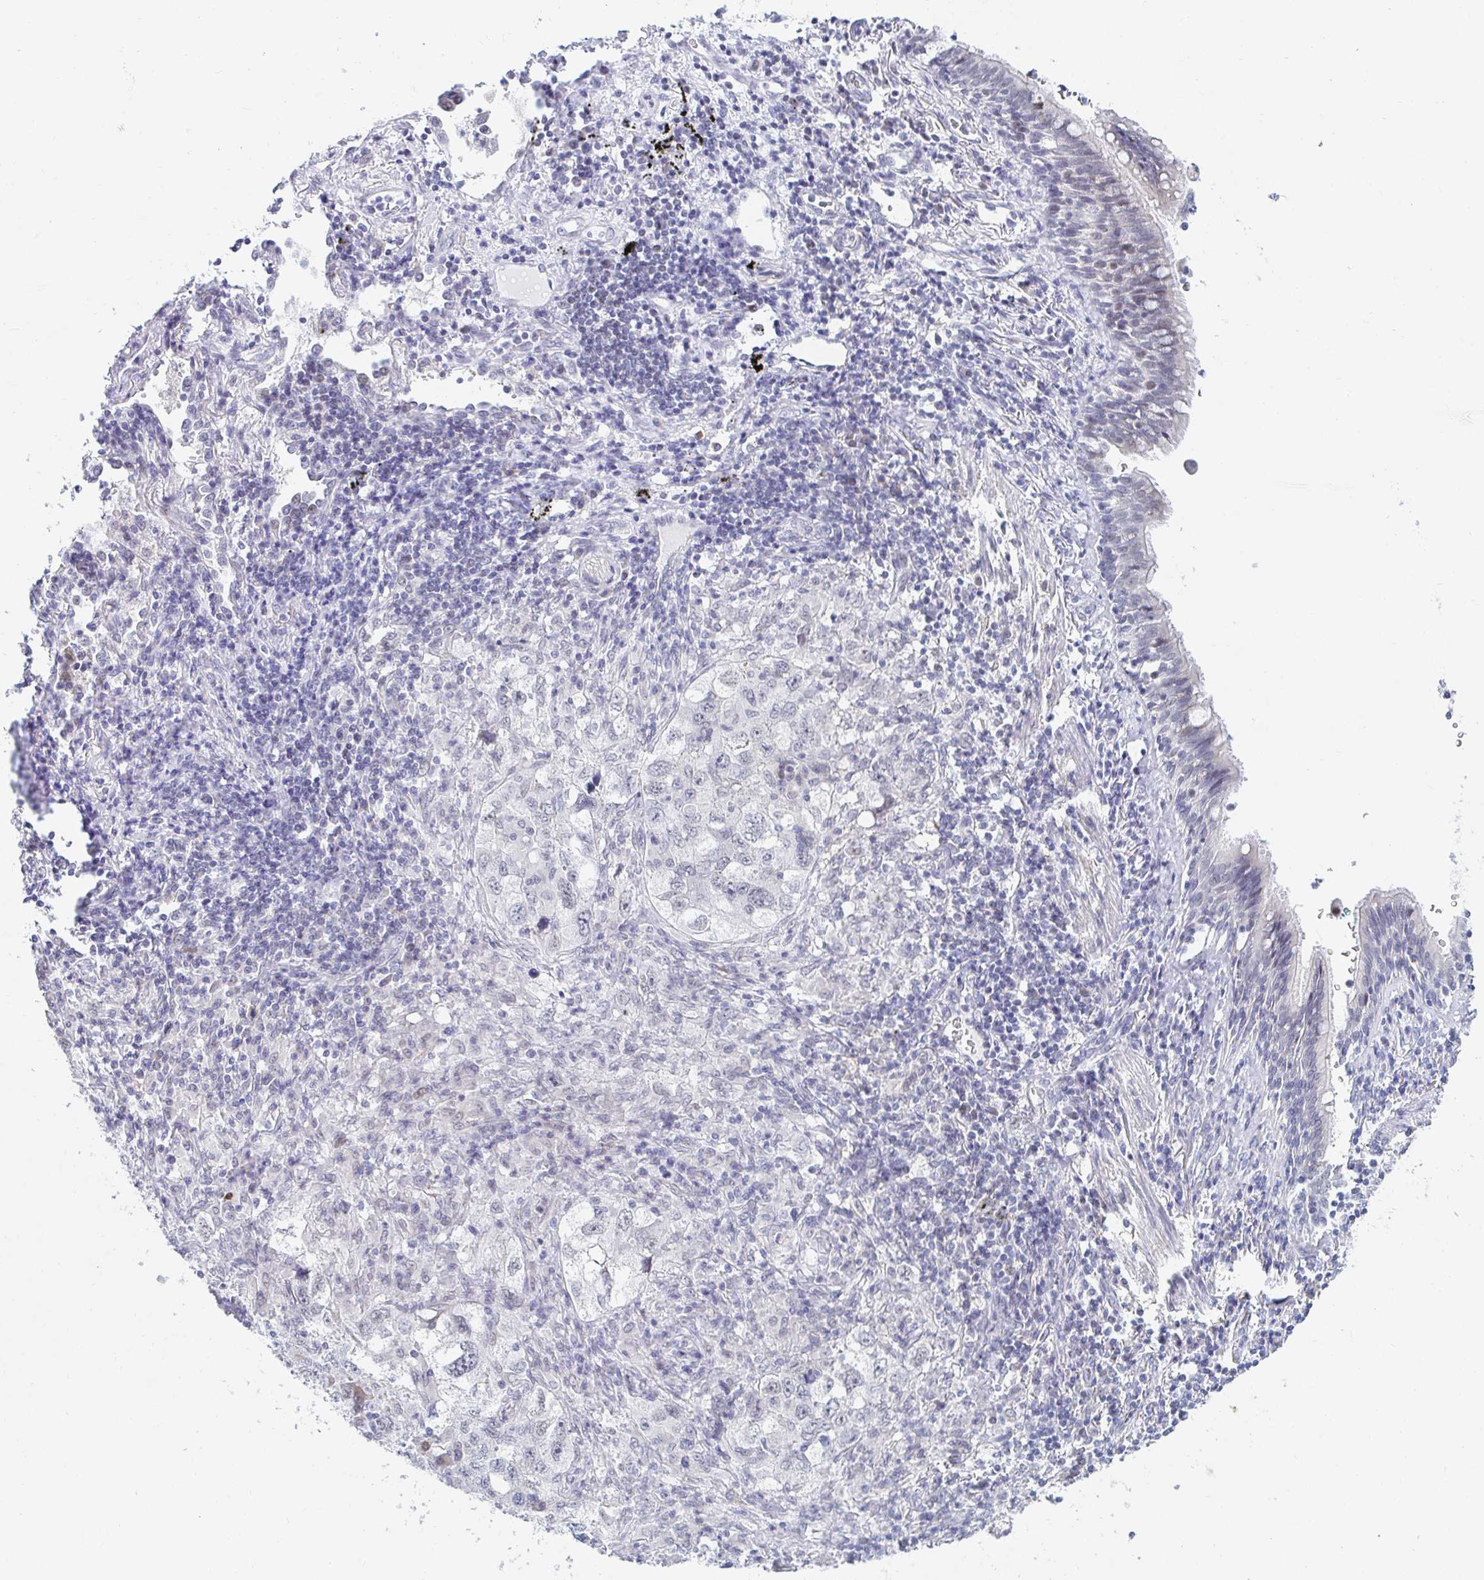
{"staining": {"intensity": "negative", "quantity": "none", "location": "none"}, "tissue": "lung cancer", "cell_type": "Tumor cells", "image_type": "cancer", "snomed": [{"axis": "morphology", "description": "Adenocarcinoma, NOS"}, {"axis": "topography", "description": "Lung"}], "caption": "IHC micrograph of human adenocarcinoma (lung) stained for a protein (brown), which shows no expression in tumor cells.", "gene": "COL28A1", "patient": {"sex": "female", "age": 57}}